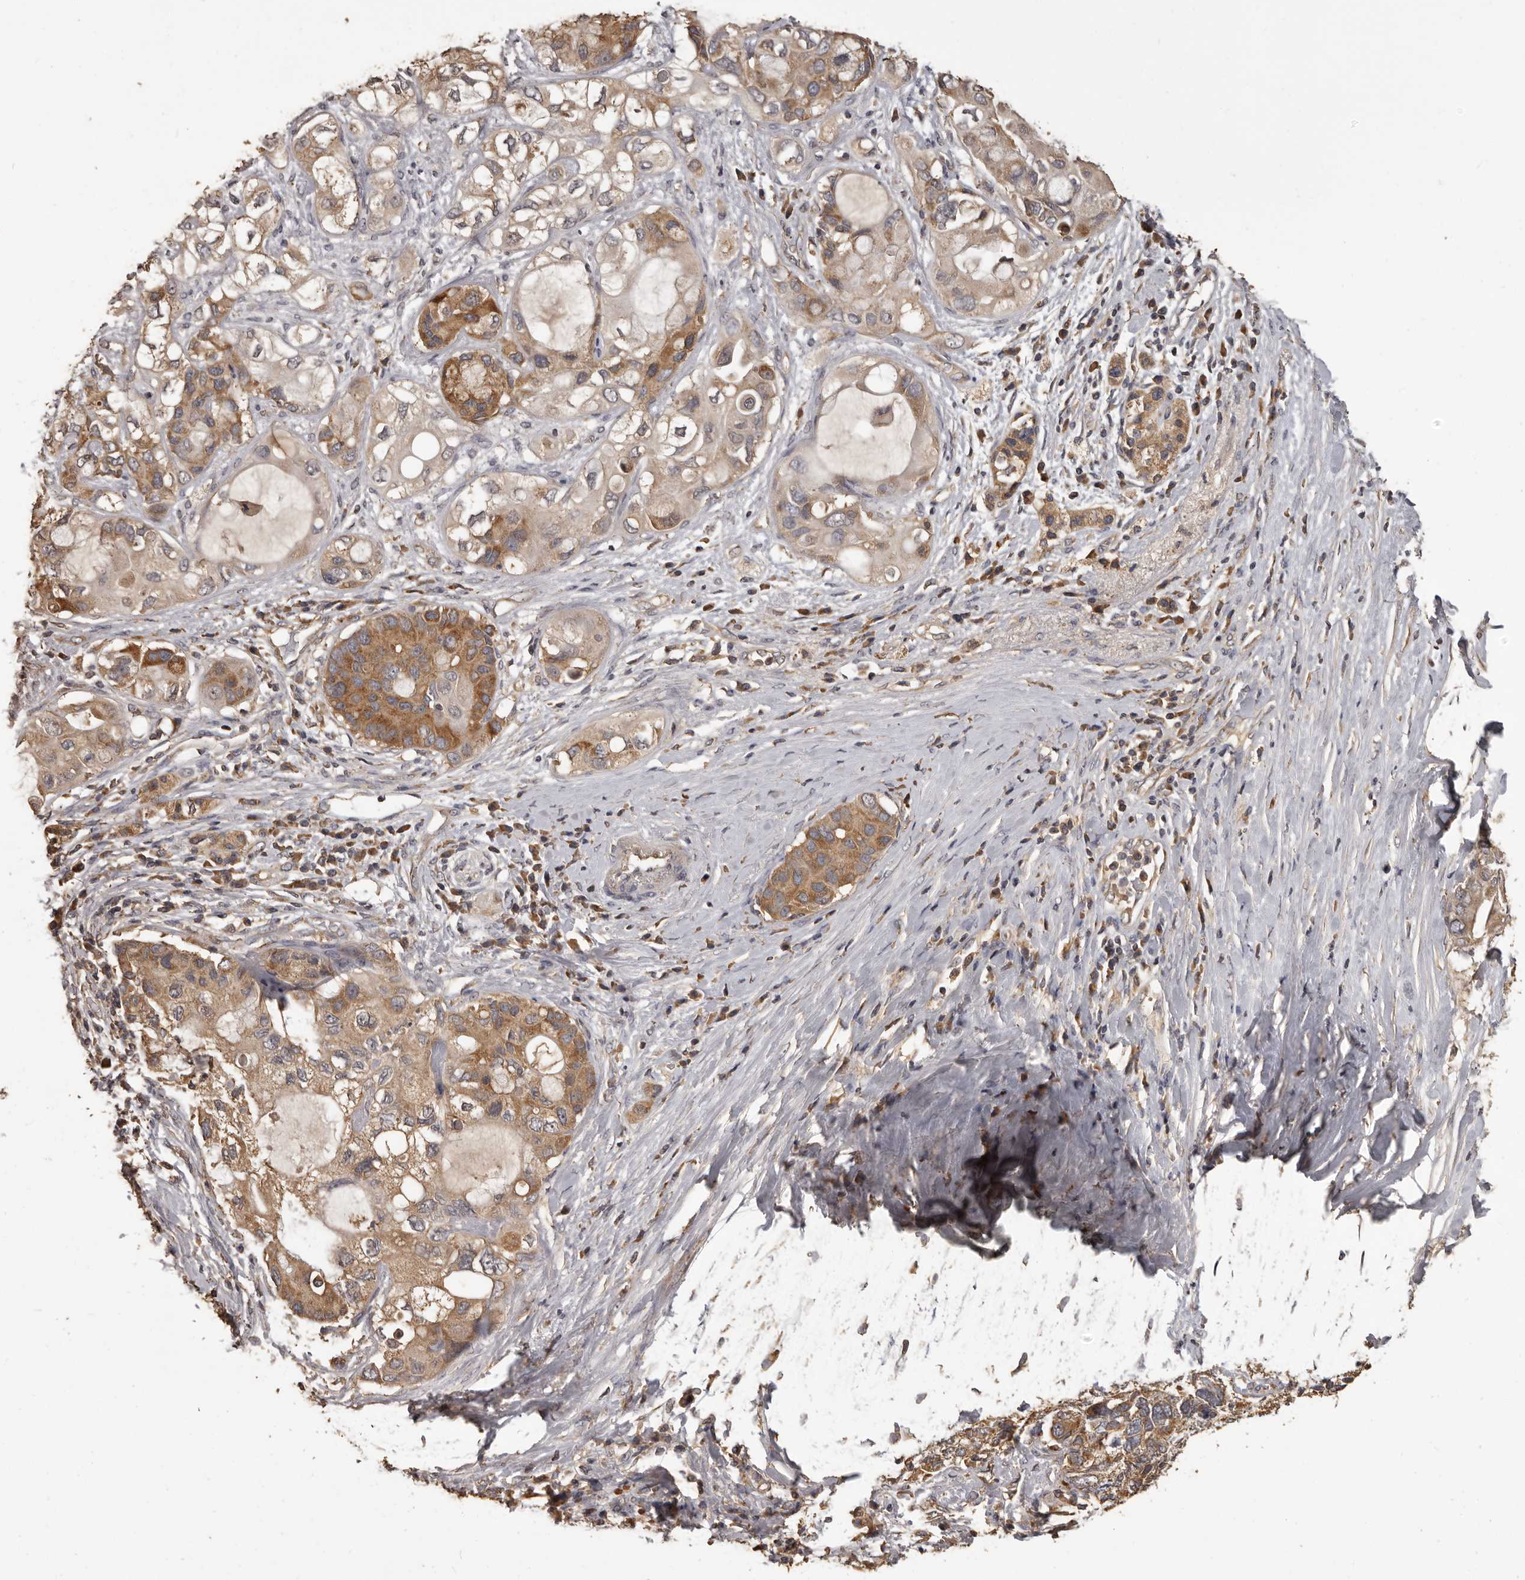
{"staining": {"intensity": "moderate", "quantity": ">75%", "location": "cytoplasmic/membranous"}, "tissue": "pancreatic cancer", "cell_type": "Tumor cells", "image_type": "cancer", "snomed": [{"axis": "morphology", "description": "Adenocarcinoma, NOS"}, {"axis": "topography", "description": "Pancreas"}], "caption": "An immunohistochemistry histopathology image of tumor tissue is shown. Protein staining in brown shows moderate cytoplasmic/membranous positivity in pancreatic cancer within tumor cells.", "gene": "MGAT5", "patient": {"sex": "female", "age": 56}}